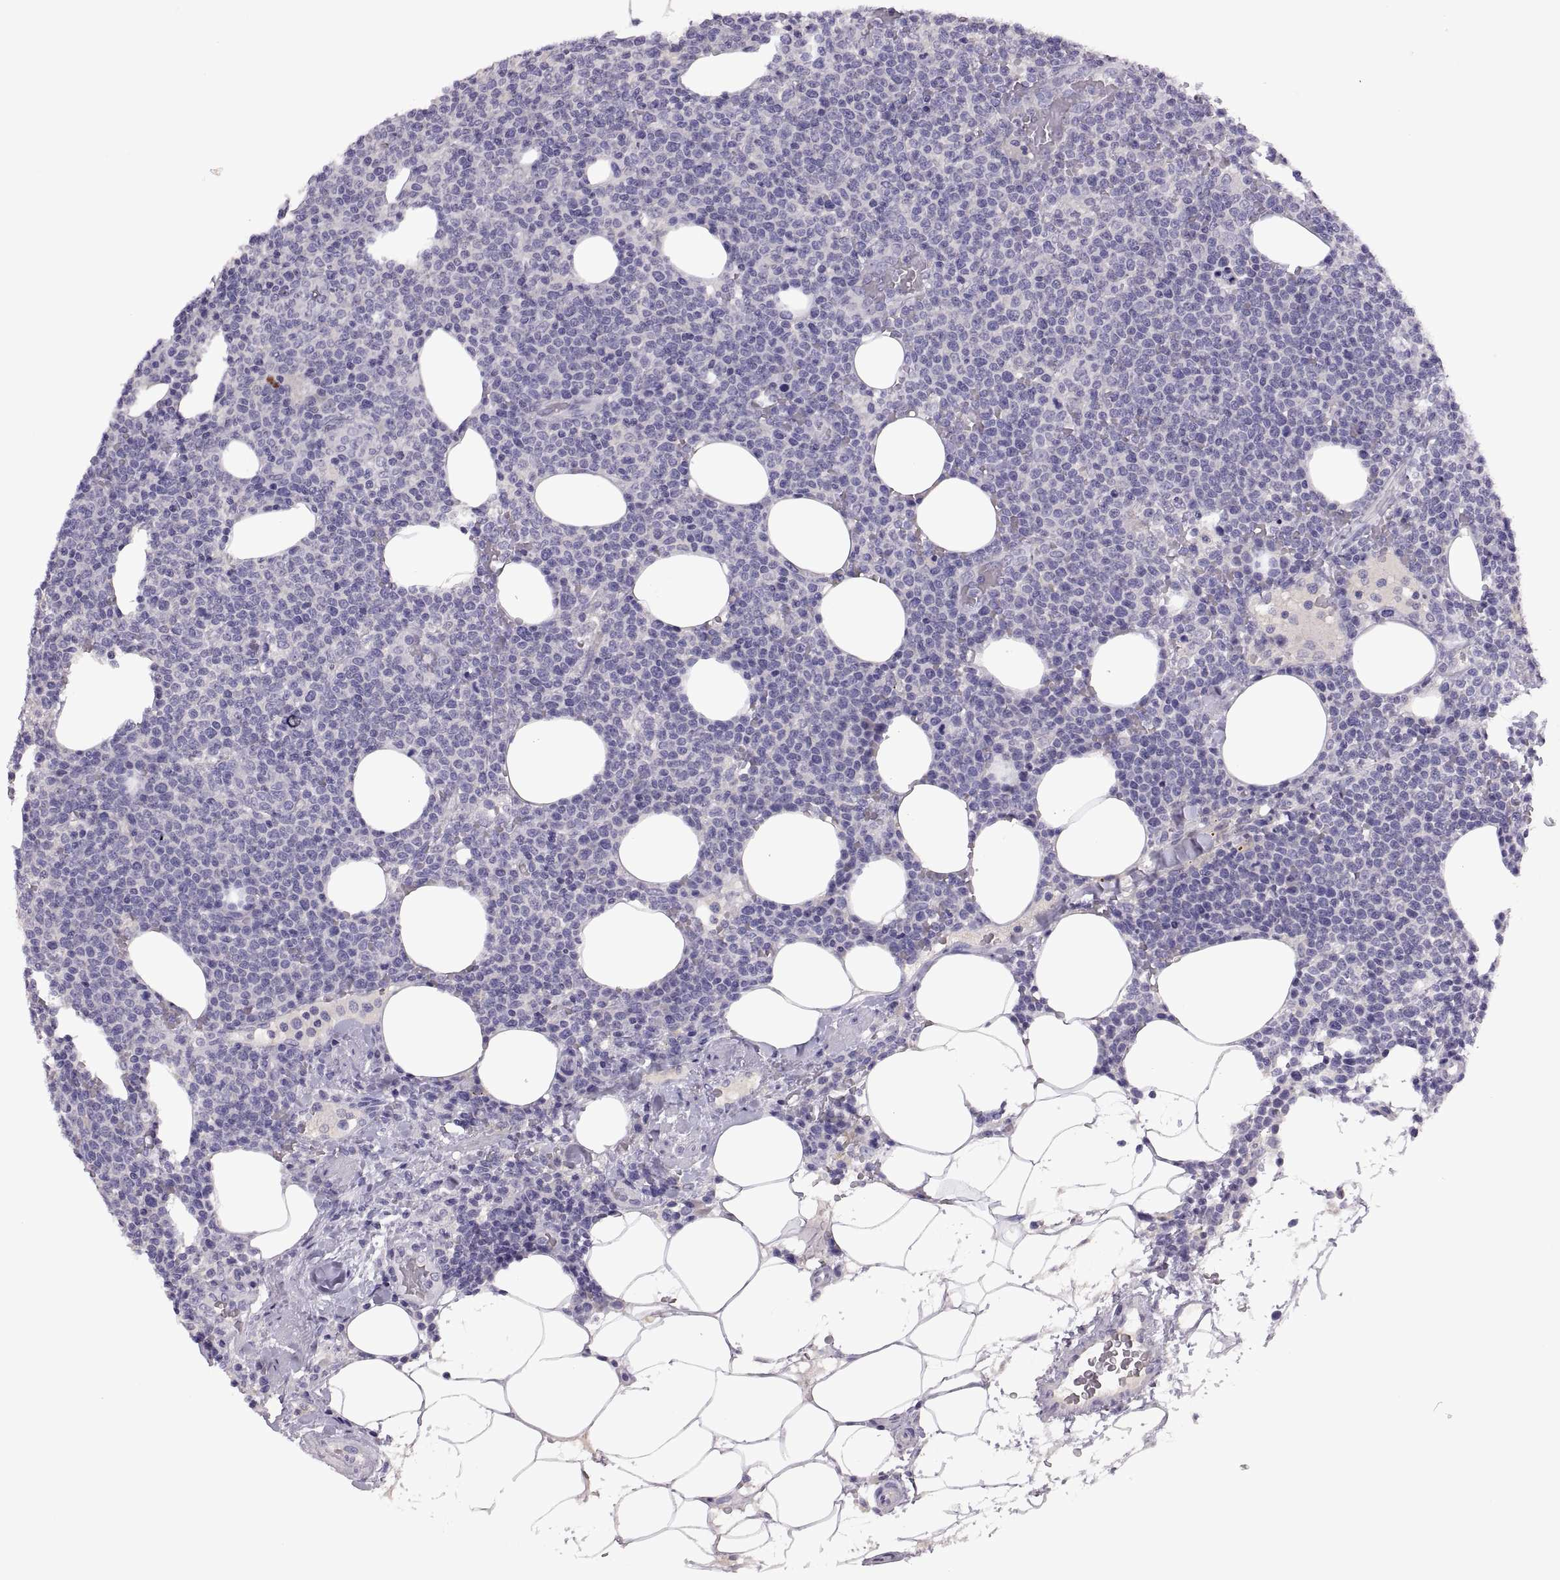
{"staining": {"intensity": "negative", "quantity": "none", "location": "none"}, "tissue": "lymphoma", "cell_type": "Tumor cells", "image_type": "cancer", "snomed": [{"axis": "morphology", "description": "Malignant lymphoma, non-Hodgkin's type, High grade"}, {"axis": "topography", "description": "Lymph node"}], "caption": "High magnification brightfield microscopy of malignant lymphoma, non-Hodgkin's type (high-grade) stained with DAB (3,3'-diaminobenzidine) (brown) and counterstained with hematoxylin (blue): tumor cells show no significant positivity.", "gene": "TBX19", "patient": {"sex": "male", "age": 61}}